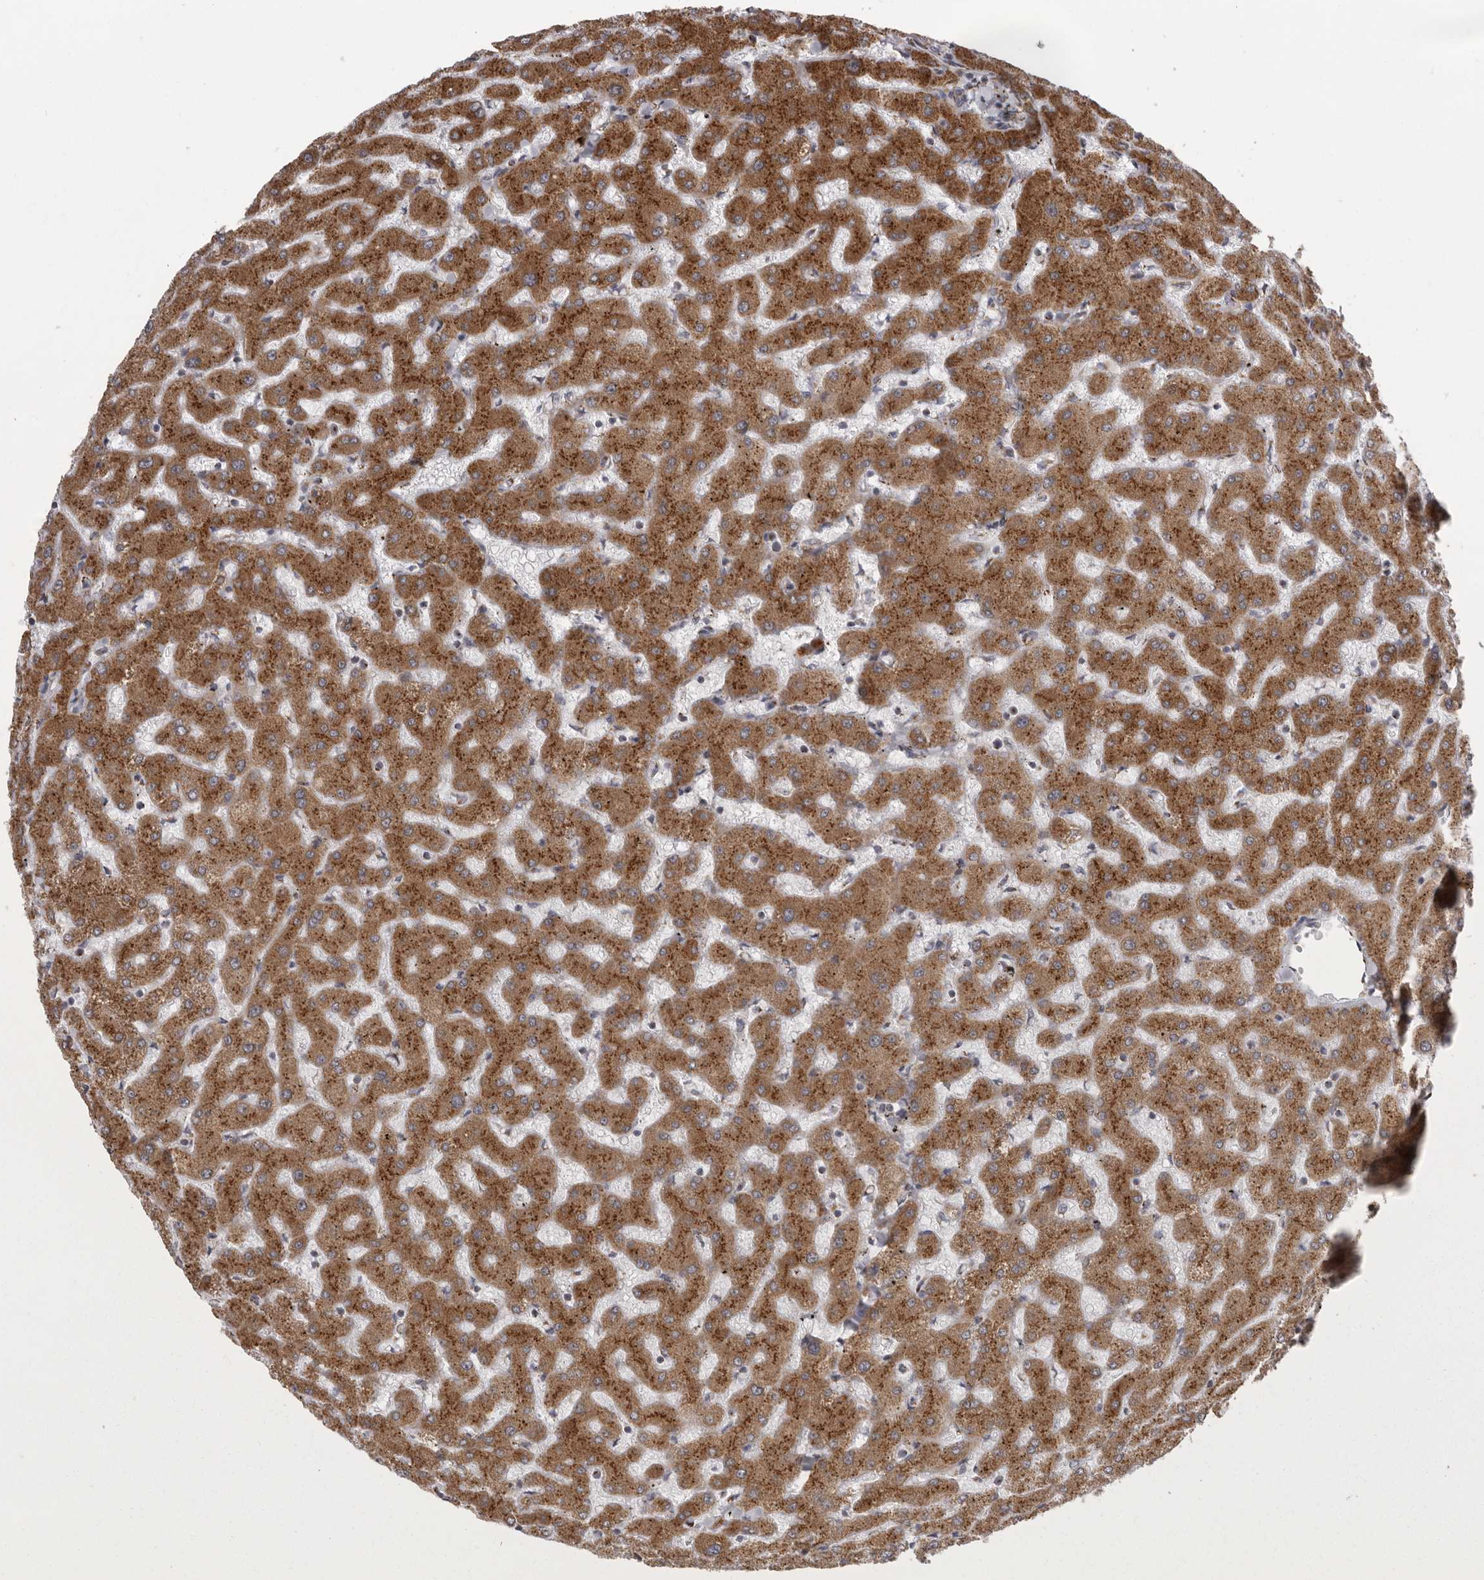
{"staining": {"intensity": "weak", "quantity": ">75%", "location": "cytoplasmic/membranous"}, "tissue": "liver", "cell_type": "Cholangiocytes", "image_type": "normal", "snomed": [{"axis": "morphology", "description": "Normal tissue, NOS"}, {"axis": "topography", "description": "Liver"}], "caption": "Immunohistochemical staining of normal liver reveals weak cytoplasmic/membranous protein expression in about >75% of cholangiocytes.", "gene": "WDR47", "patient": {"sex": "female", "age": 63}}